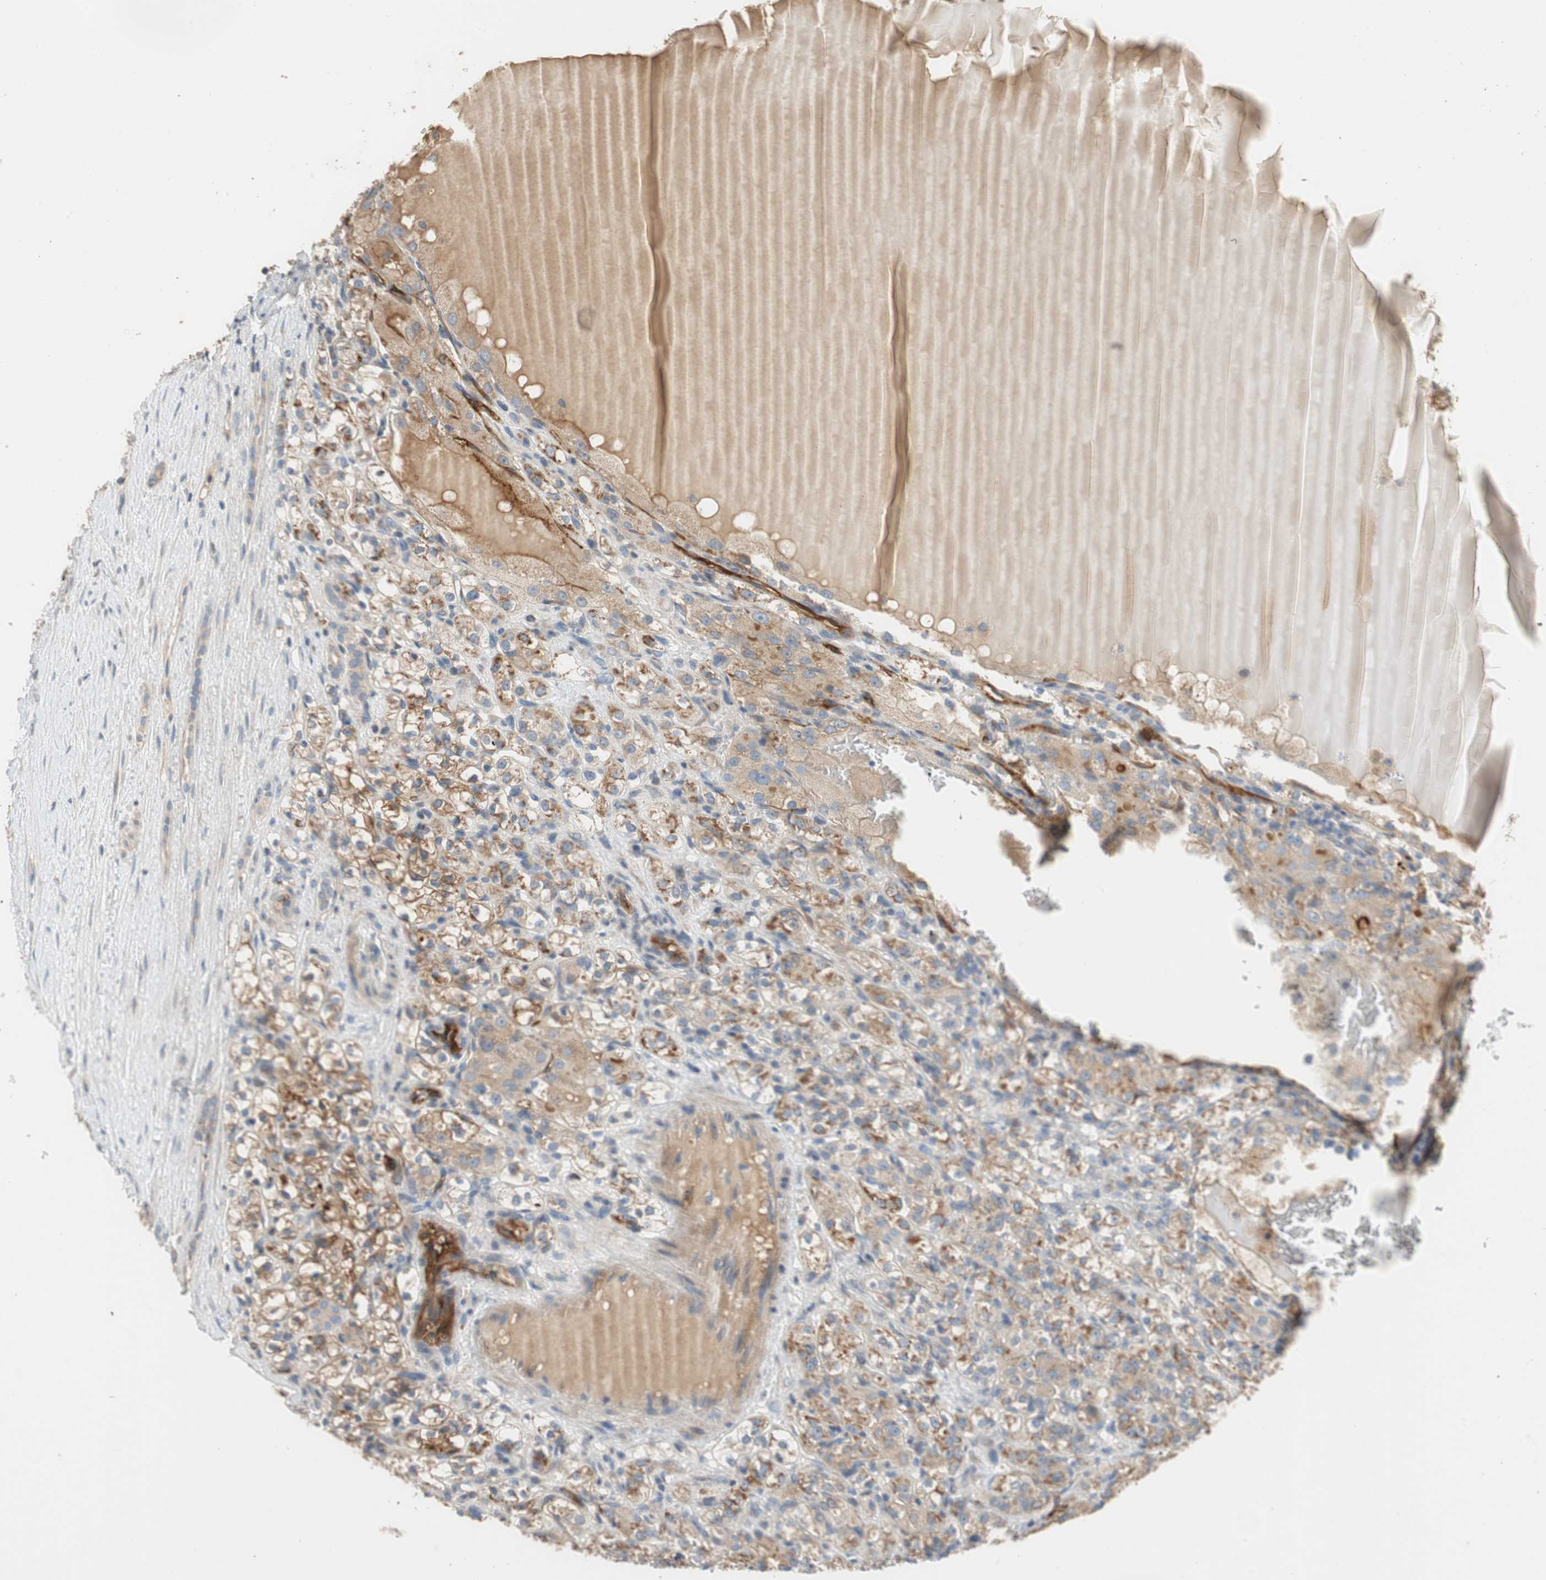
{"staining": {"intensity": "weak", "quantity": ">75%", "location": "cytoplasmic/membranous"}, "tissue": "renal cancer", "cell_type": "Tumor cells", "image_type": "cancer", "snomed": [{"axis": "morphology", "description": "Normal tissue, NOS"}, {"axis": "morphology", "description": "Adenocarcinoma, NOS"}, {"axis": "topography", "description": "Kidney"}], "caption": "This histopathology image displays renal cancer (adenocarcinoma) stained with immunohistochemistry to label a protein in brown. The cytoplasmic/membranous of tumor cells show weak positivity for the protein. Nuclei are counter-stained blue.", "gene": "ALPL", "patient": {"sex": "male", "age": 61}}